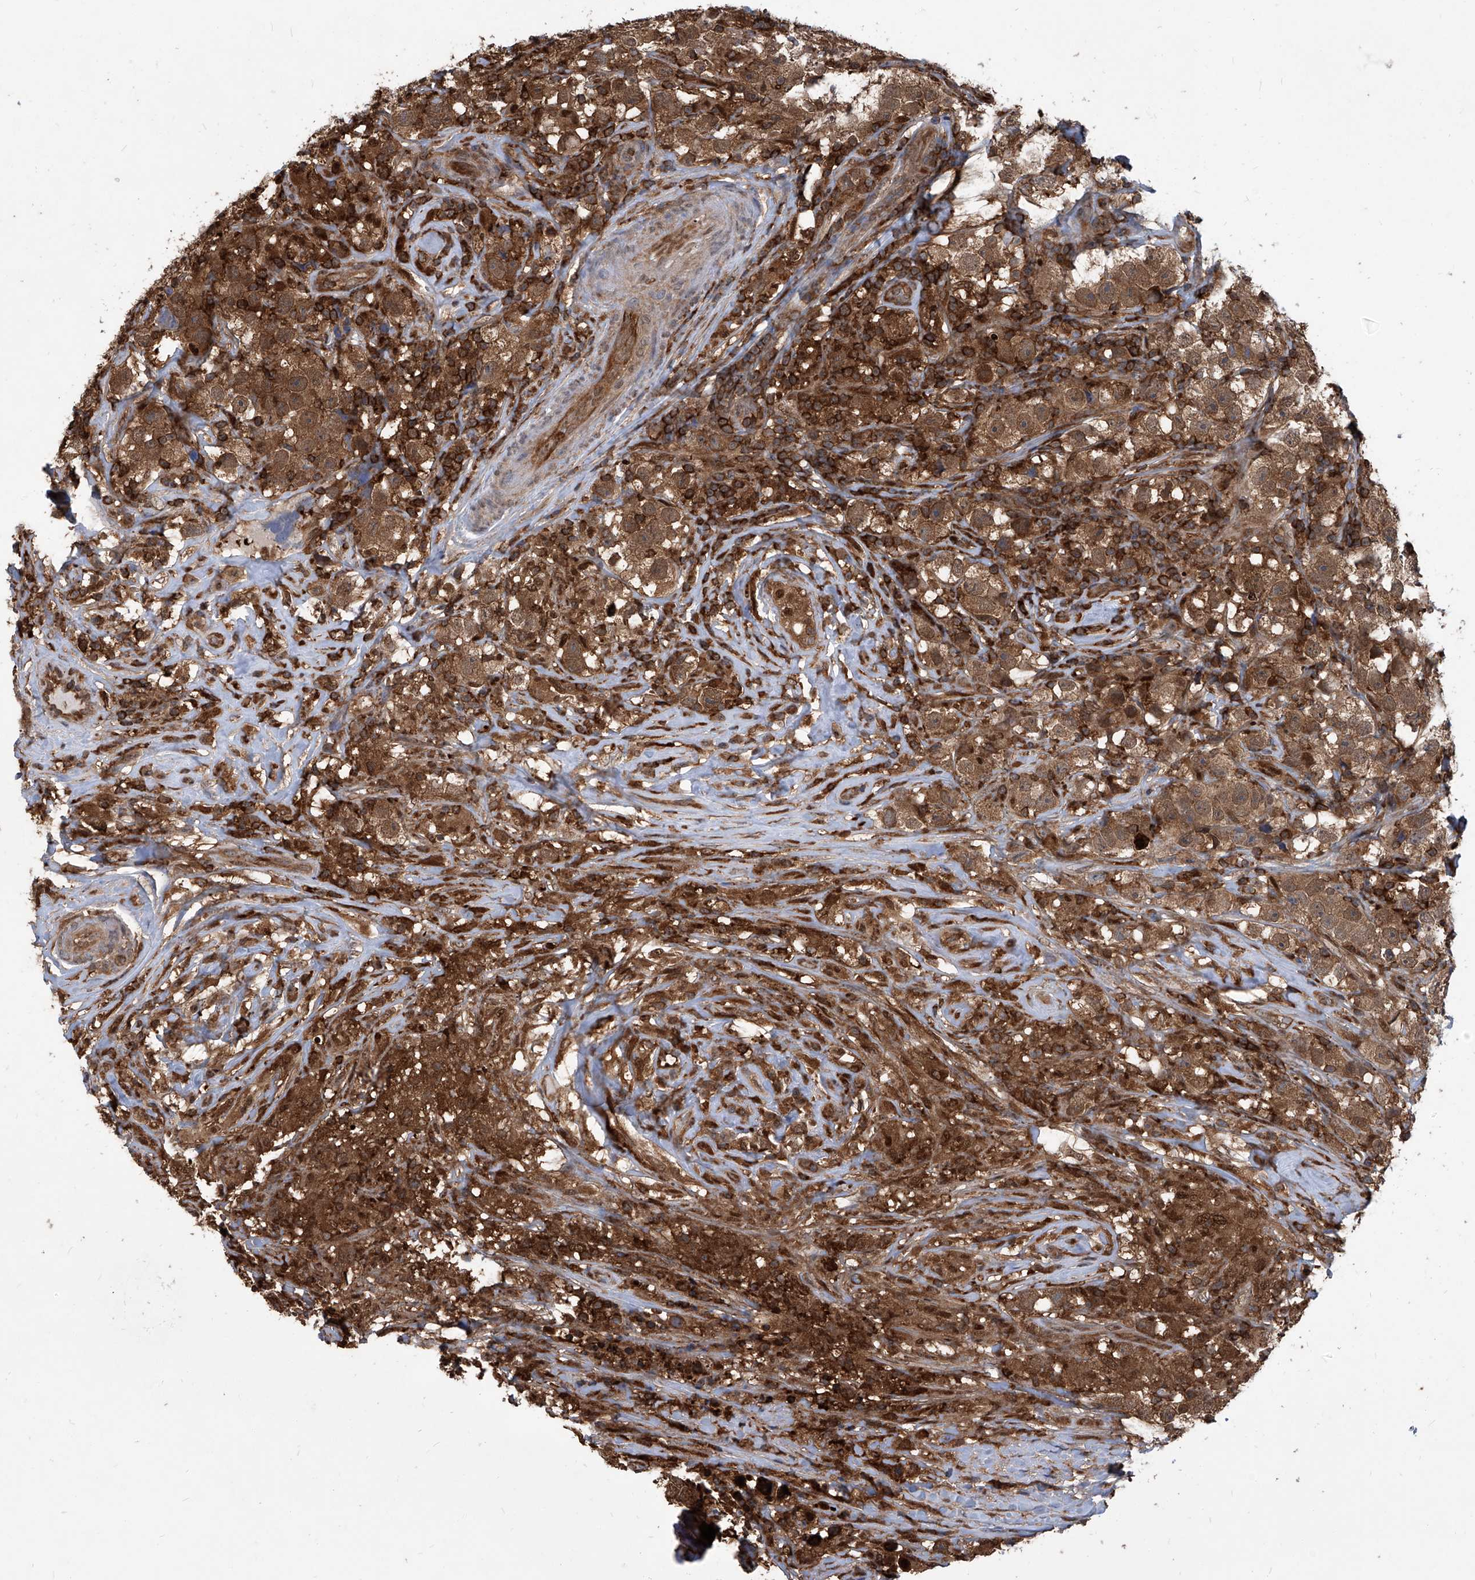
{"staining": {"intensity": "strong", "quantity": ">75%", "location": "cytoplasmic/membranous,nuclear"}, "tissue": "testis cancer", "cell_type": "Tumor cells", "image_type": "cancer", "snomed": [{"axis": "morphology", "description": "Seminoma, NOS"}, {"axis": "topography", "description": "Testis"}], "caption": "Testis seminoma was stained to show a protein in brown. There is high levels of strong cytoplasmic/membranous and nuclear staining in about >75% of tumor cells.", "gene": "PSMB1", "patient": {"sex": "male", "age": 49}}